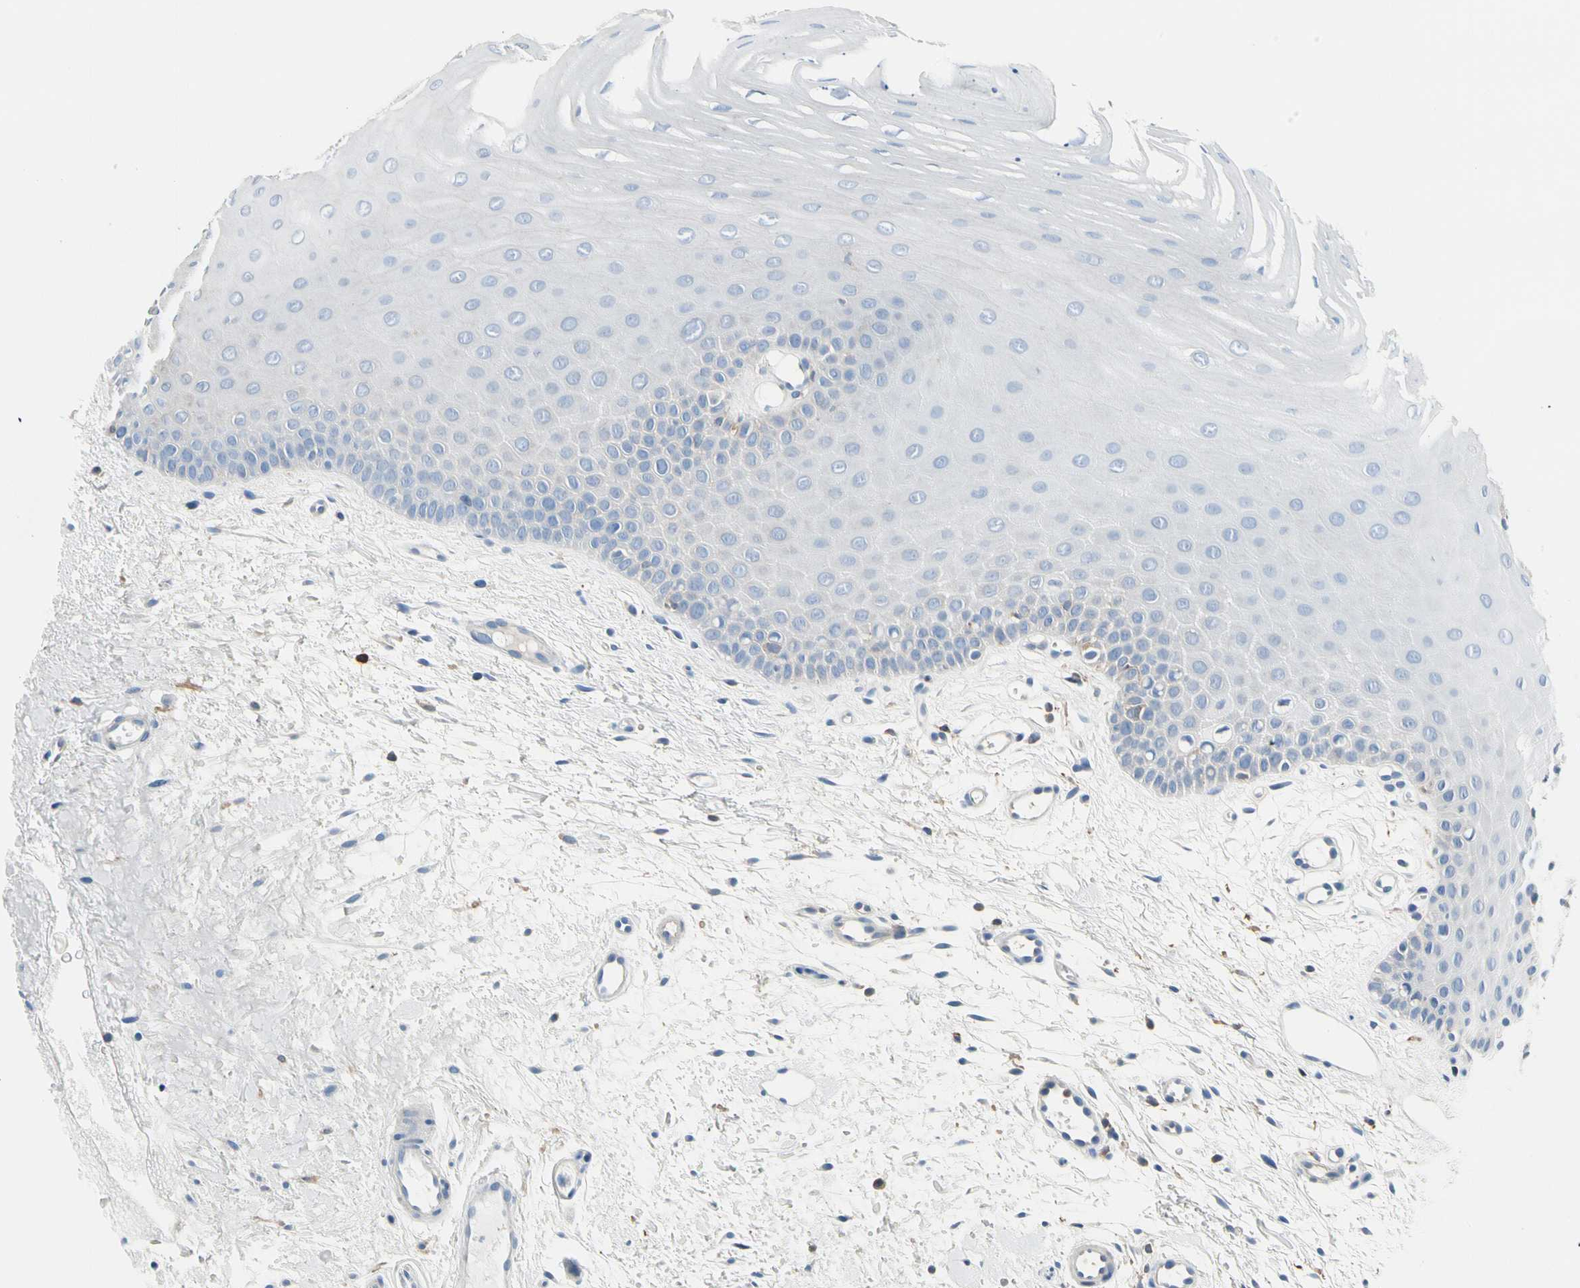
{"staining": {"intensity": "negative", "quantity": "none", "location": "none"}, "tissue": "oral mucosa", "cell_type": "Squamous epithelial cells", "image_type": "normal", "snomed": [{"axis": "morphology", "description": "Normal tissue, NOS"}, {"axis": "topography", "description": "Oral tissue"}], "caption": "IHC histopathology image of unremarkable oral mucosa: oral mucosa stained with DAB demonstrates no significant protein positivity in squamous epithelial cells.", "gene": "CAPZA2", "patient": {"sex": "female", "age": 54}}